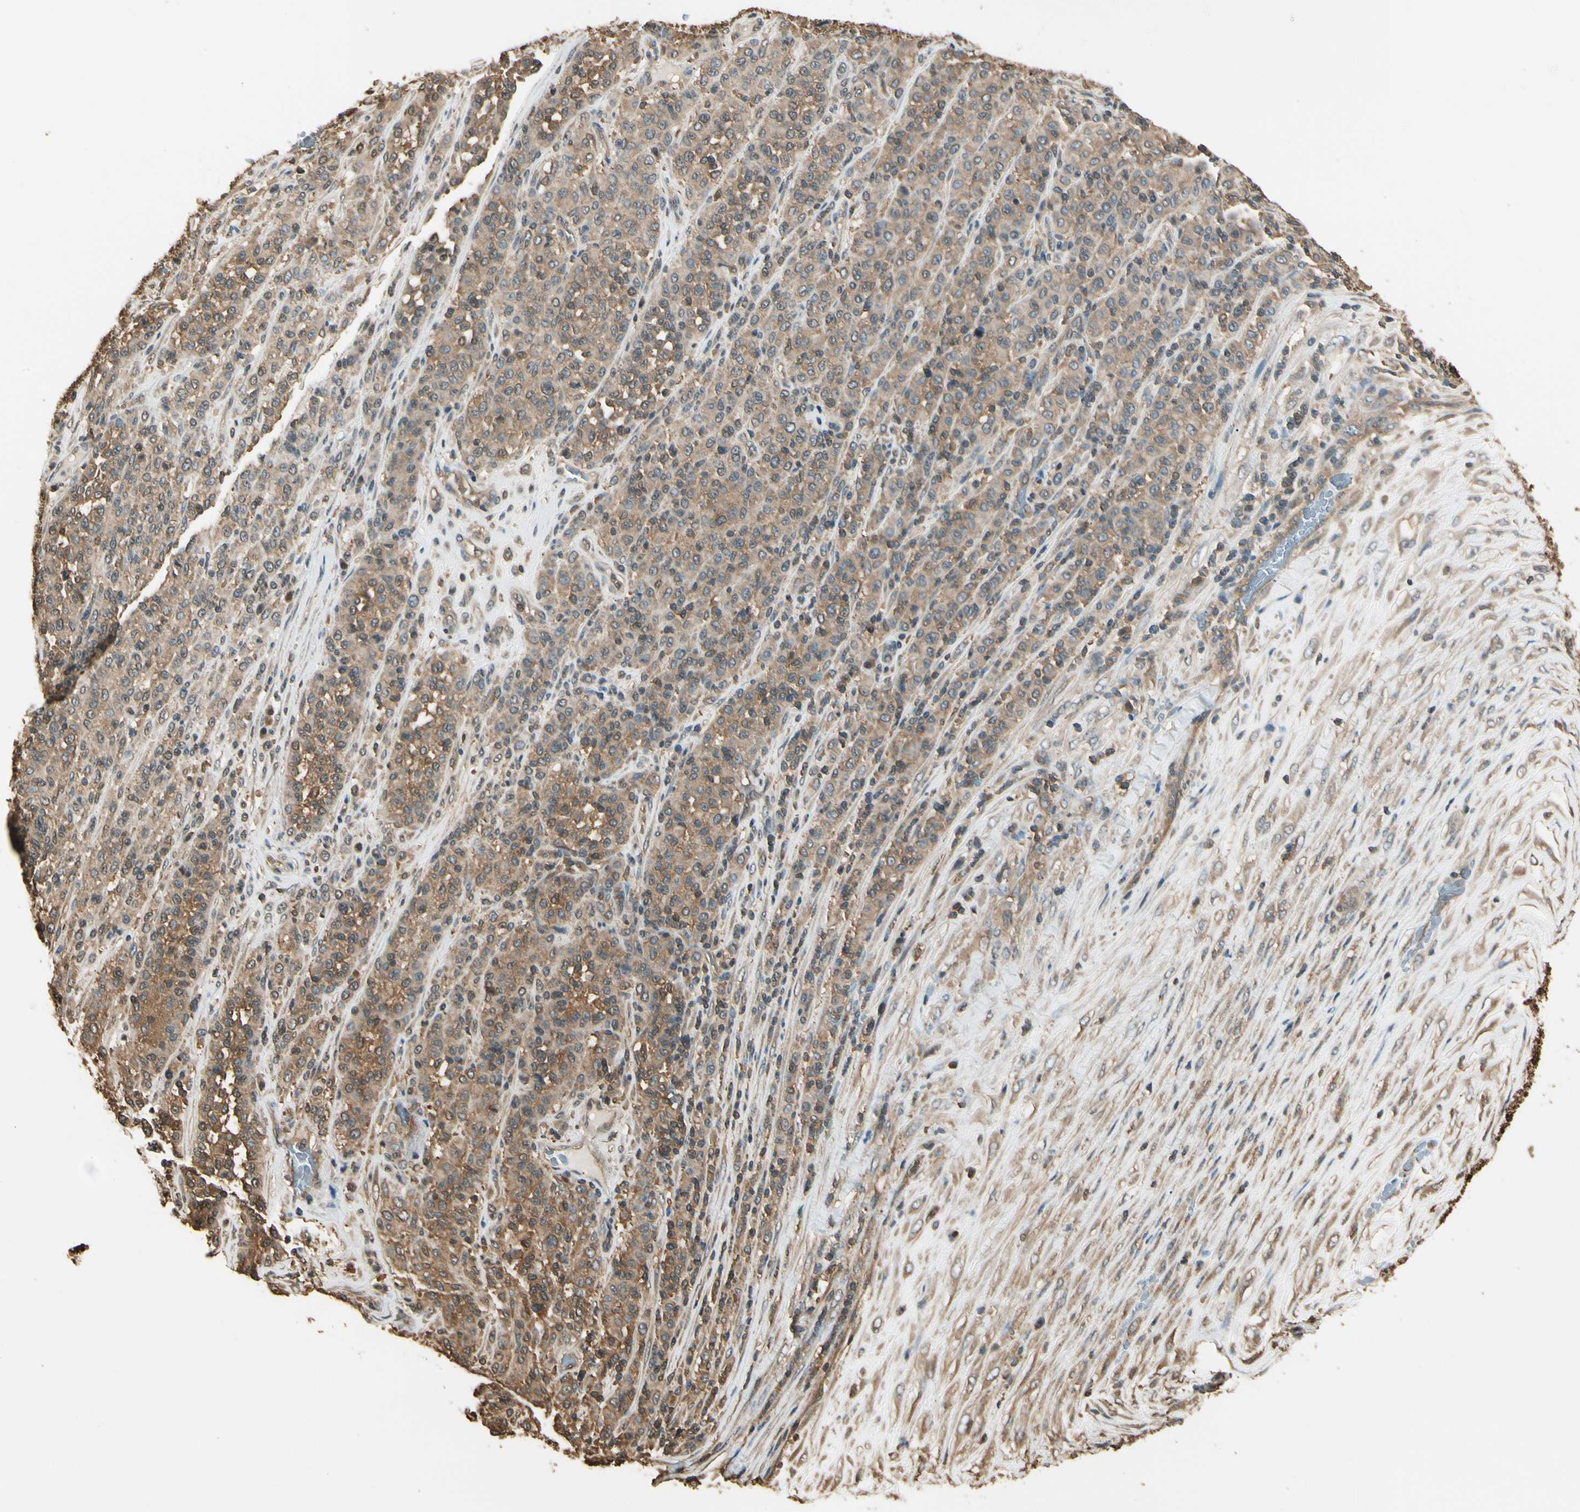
{"staining": {"intensity": "moderate", "quantity": ">75%", "location": "cytoplasmic/membranous"}, "tissue": "melanoma", "cell_type": "Tumor cells", "image_type": "cancer", "snomed": [{"axis": "morphology", "description": "Malignant melanoma, Metastatic site"}, {"axis": "topography", "description": "Pancreas"}], "caption": "Melanoma tissue displays moderate cytoplasmic/membranous expression in approximately >75% of tumor cells, visualized by immunohistochemistry. The staining was performed using DAB (3,3'-diaminobenzidine), with brown indicating positive protein expression. Nuclei are stained blue with hematoxylin.", "gene": "YWHAE", "patient": {"sex": "female", "age": 30}}